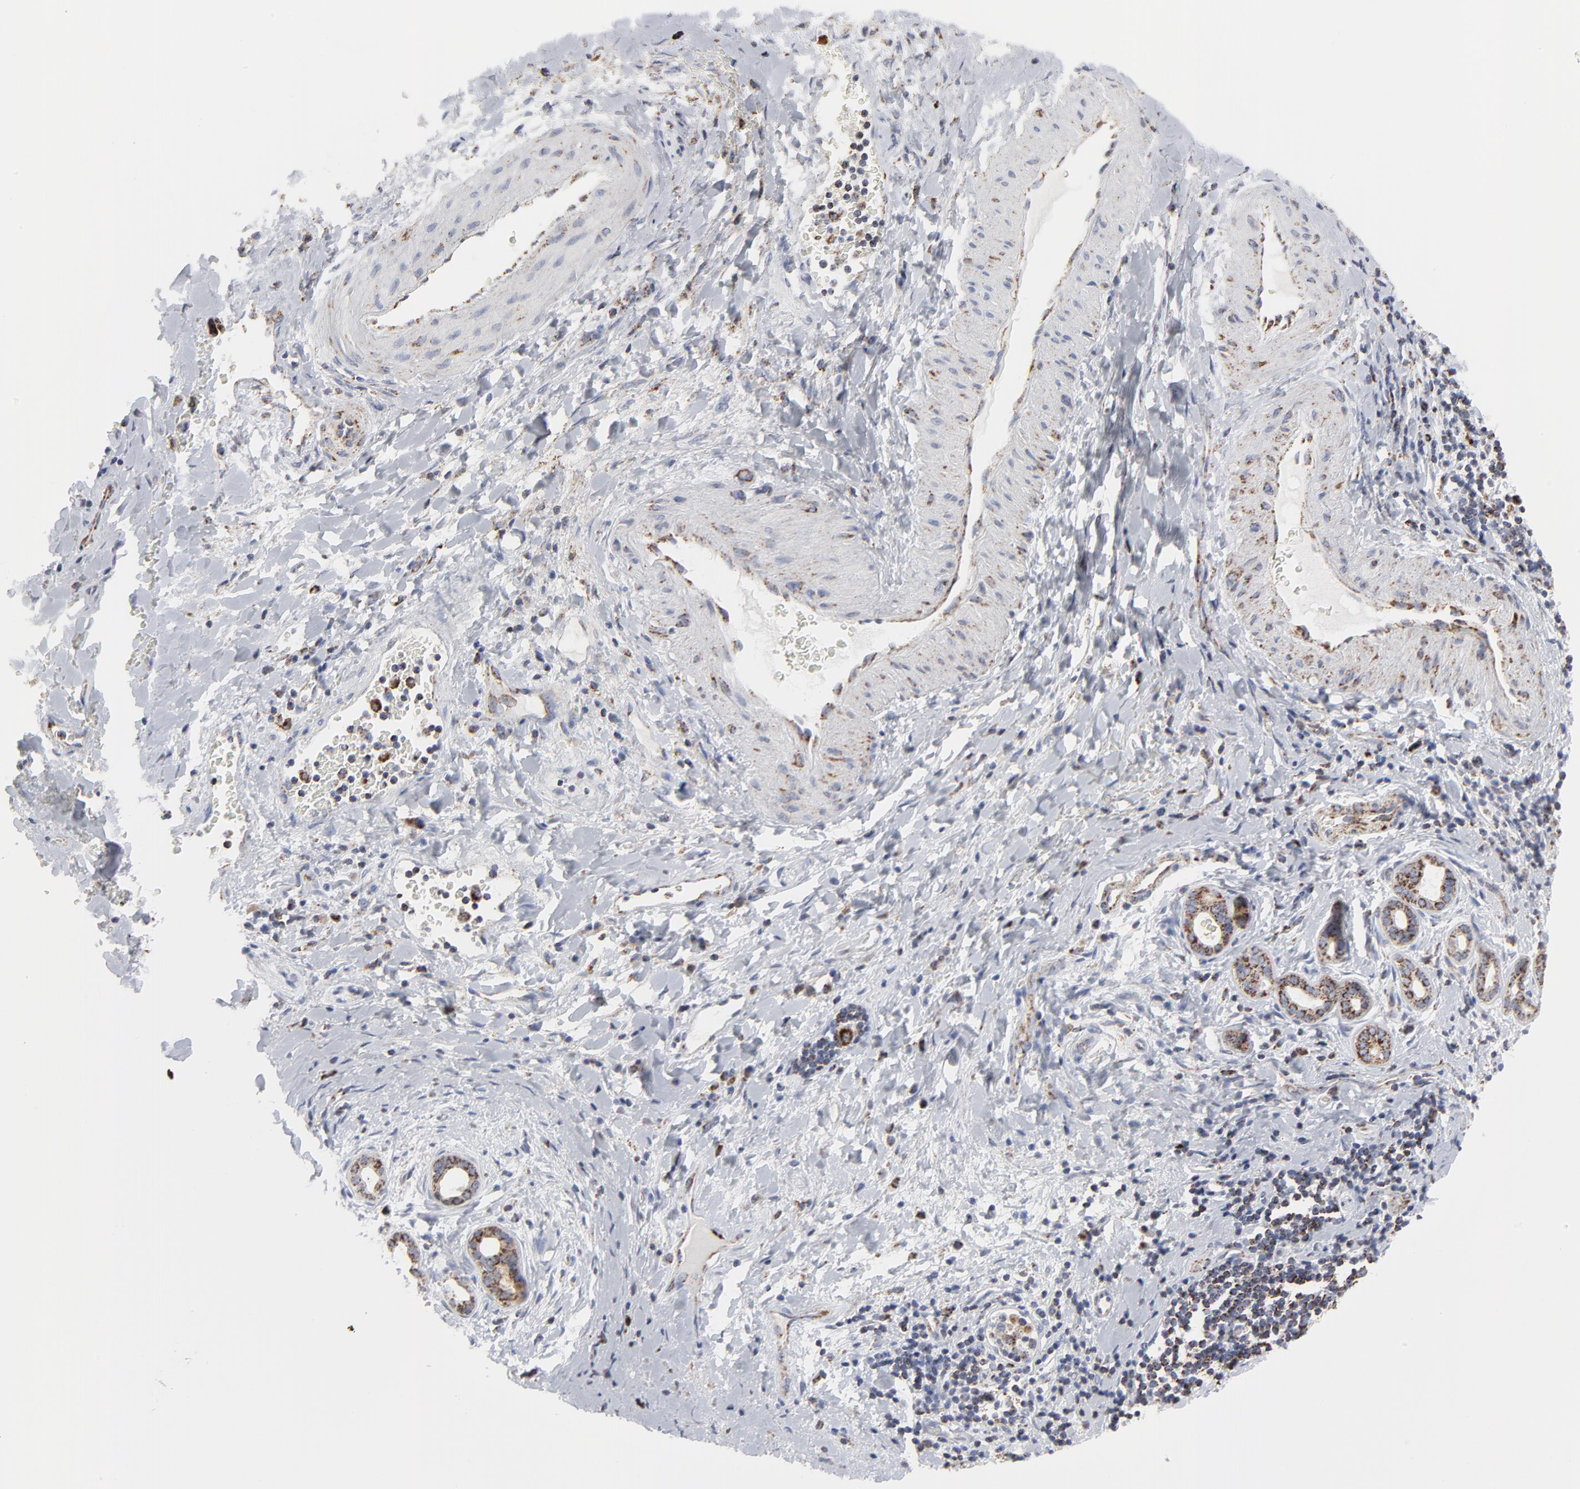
{"staining": {"intensity": "moderate", "quantity": ">75%", "location": "cytoplasmic/membranous"}, "tissue": "liver cancer", "cell_type": "Tumor cells", "image_type": "cancer", "snomed": [{"axis": "morphology", "description": "Cholangiocarcinoma"}, {"axis": "topography", "description": "Liver"}], "caption": "Immunohistochemical staining of human liver cholangiocarcinoma exhibits moderate cytoplasmic/membranous protein expression in approximately >75% of tumor cells.", "gene": "TXNRD2", "patient": {"sex": "male", "age": 57}}